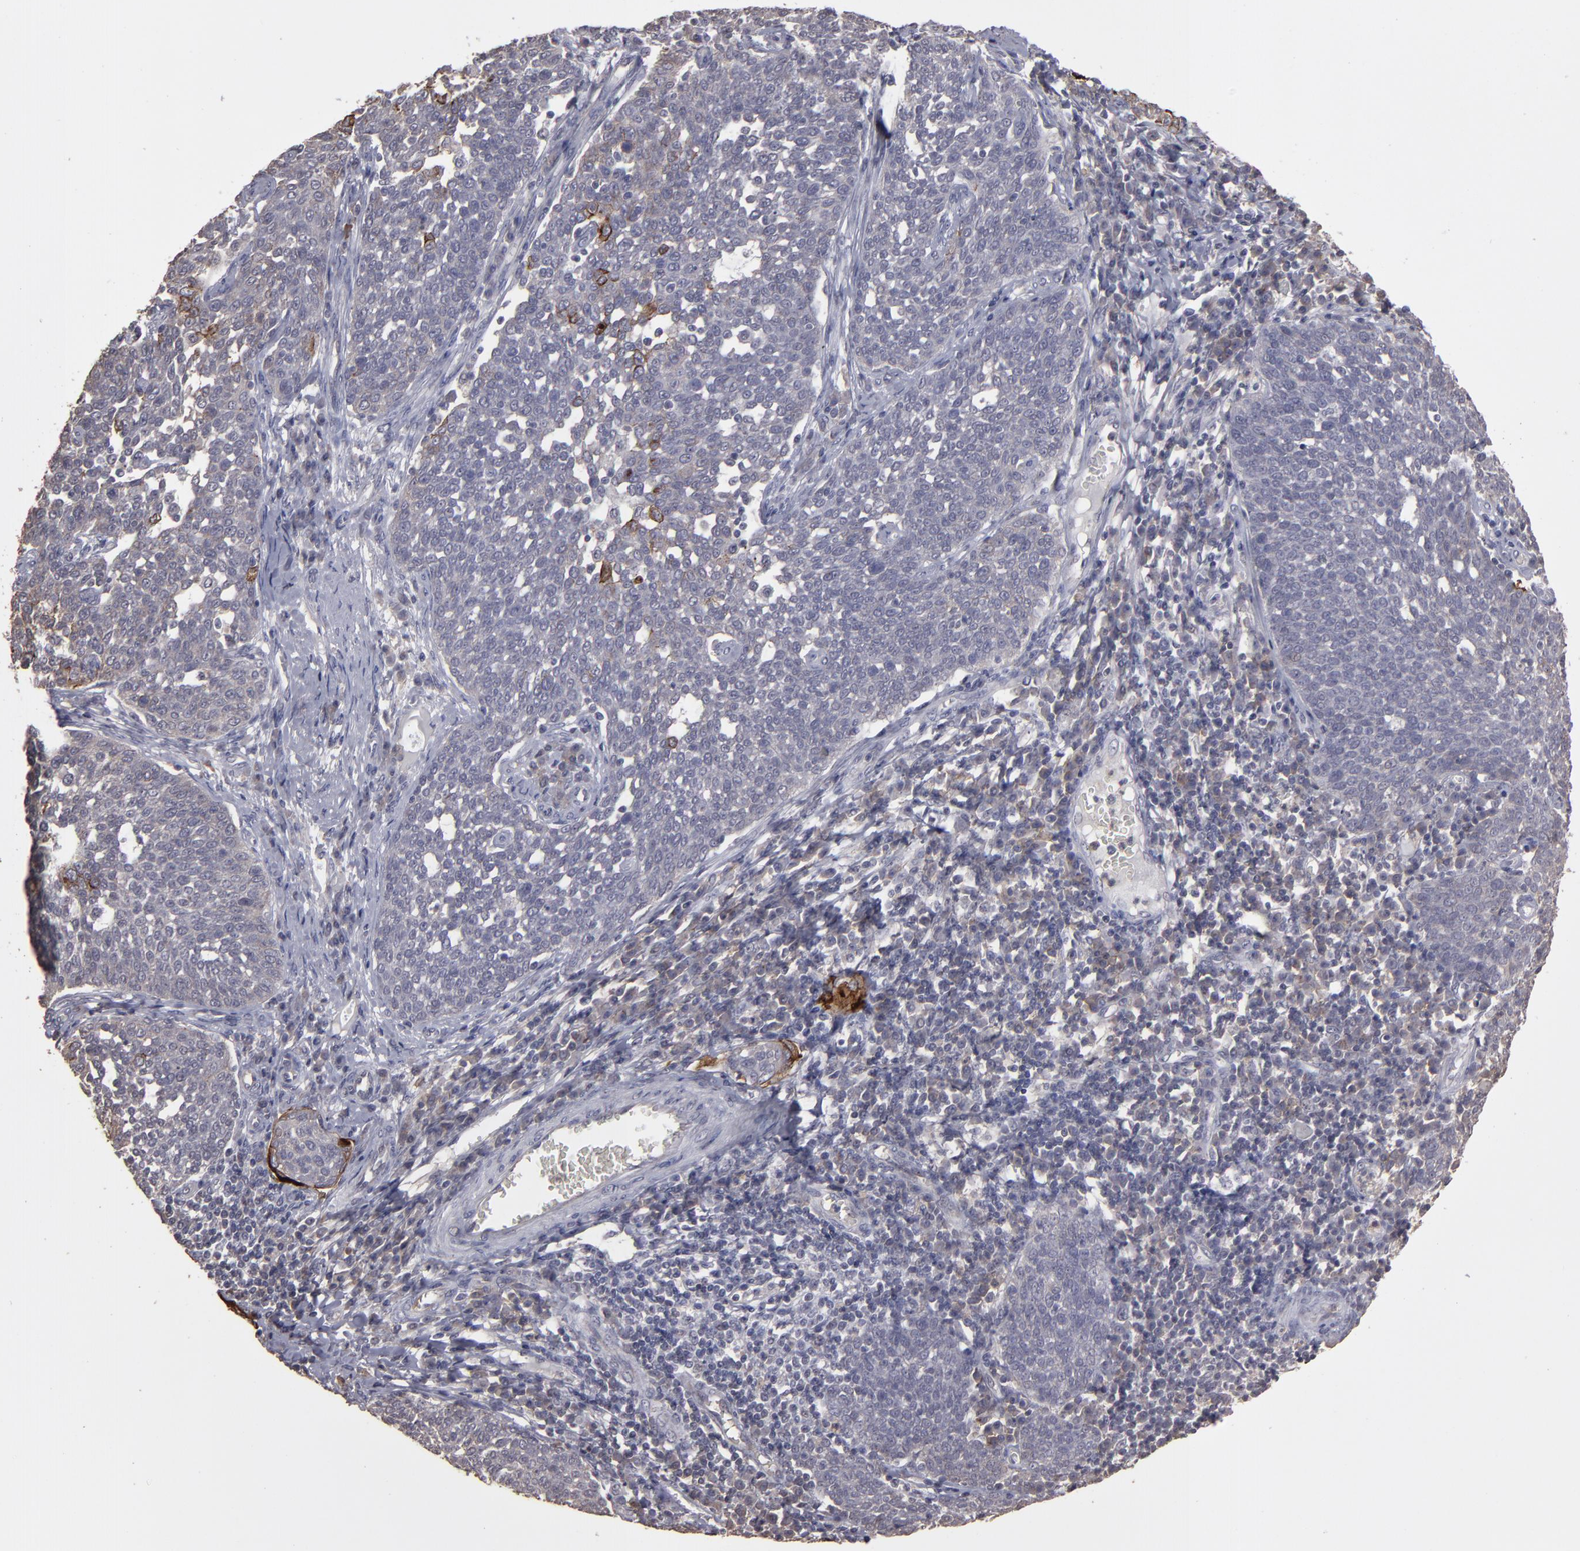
{"staining": {"intensity": "strong", "quantity": "<25%", "location": "cytoplasmic/membranous"}, "tissue": "cervical cancer", "cell_type": "Tumor cells", "image_type": "cancer", "snomed": [{"axis": "morphology", "description": "Squamous cell carcinoma, NOS"}, {"axis": "topography", "description": "Cervix"}], "caption": "A brown stain highlights strong cytoplasmic/membranous staining of a protein in human squamous cell carcinoma (cervical) tumor cells. (IHC, brightfield microscopy, high magnification).", "gene": "CD55", "patient": {"sex": "female", "age": 34}}